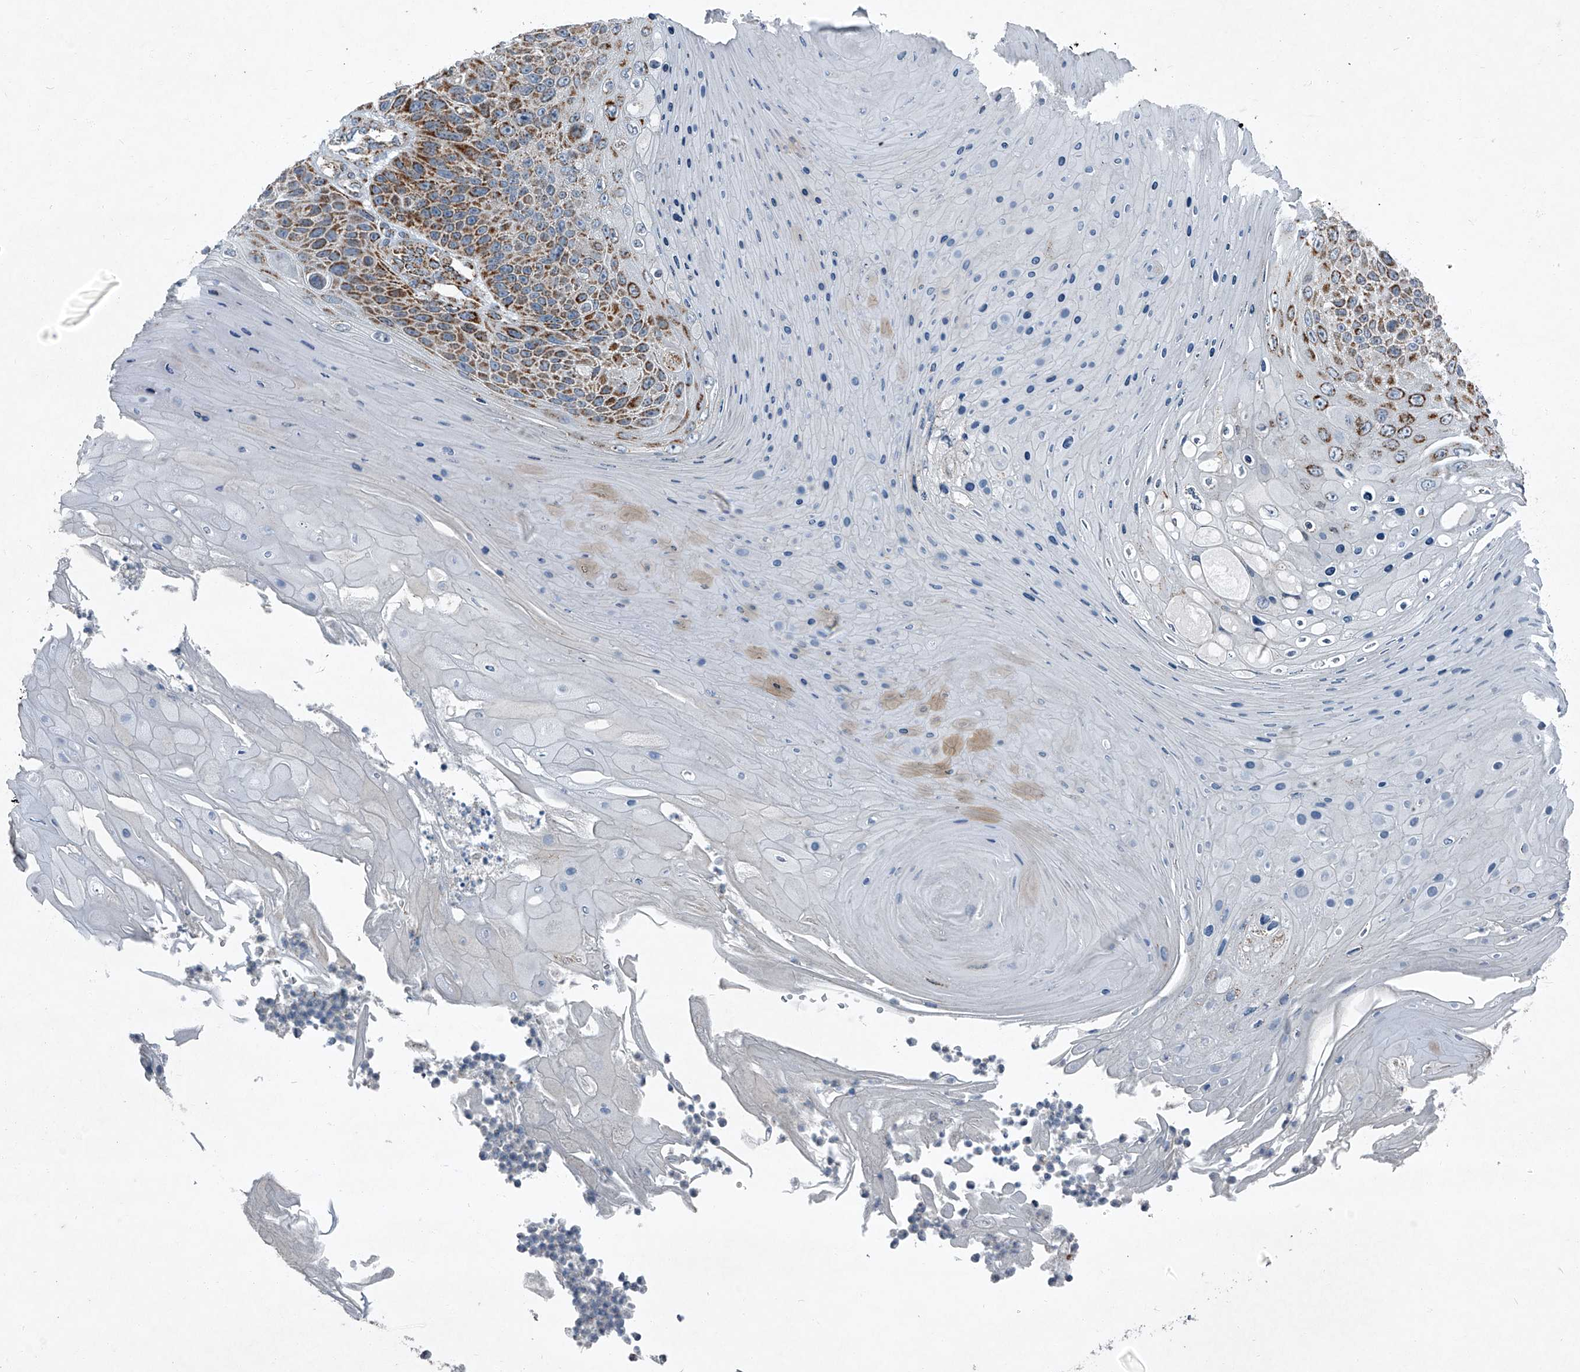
{"staining": {"intensity": "moderate", "quantity": "25%-75%", "location": "cytoplasmic/membranous"}, "tissue": "skin cancer", "cell_type": "Tumor cells", "image_type": "cancer", "snomed": [{"axis": "morphology", "description": "Squamous cell carcinoma, NOS"}, {"axis": "topography", "description": "Skin"}], "caption": "Approximately 25%-75% of tumor cells in squamous cell carcinoma (skin) display moderate cytoplasmic/membranous protein positivity as visualized by brown immunohistochemical staining.", "gene": "CHRNA7", "patient": {"sex": "female", "age": 88}}